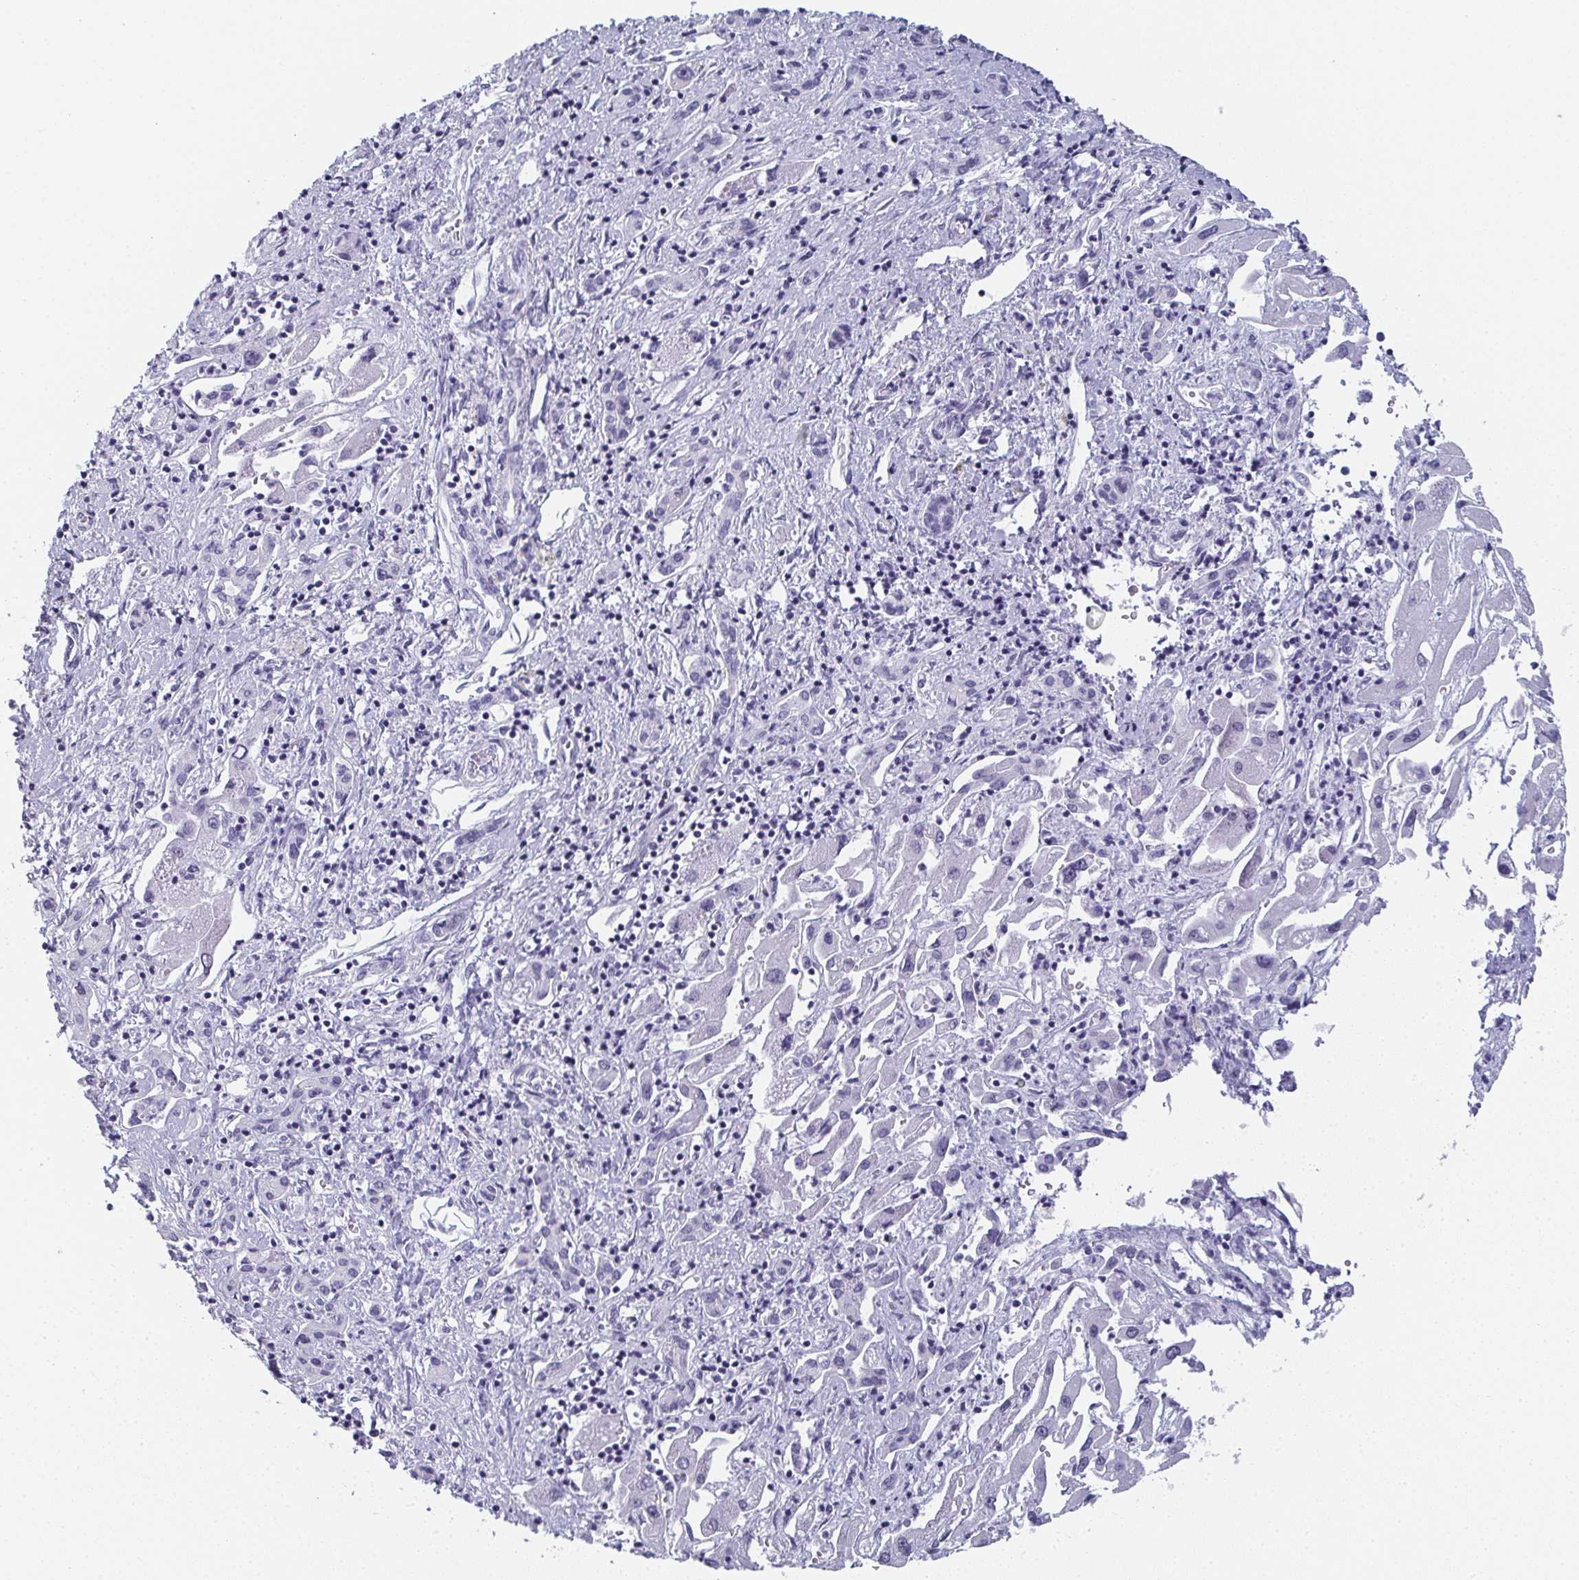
{"staining": {"intensity": "negative", "quantity": "none", "location": "none"}, "tissue": "liver cancer", "cell_type": "Tumor cells", "image_type": "cancer", "snomed": [{"axis": "morphology", "description": "Carcinoma, Hepatocellular, NOS"}, {"axis": "topography", "description": "Liver"}], "caption": "An immunohistochemistry histopathology image of hepatocellular carcinoma (liver) is shown. There is no staining in tumor cells of hepatocellular carcinoma (liver).", "gene": "PYCR3", "patient": {"sex": "male", "age": 73}}